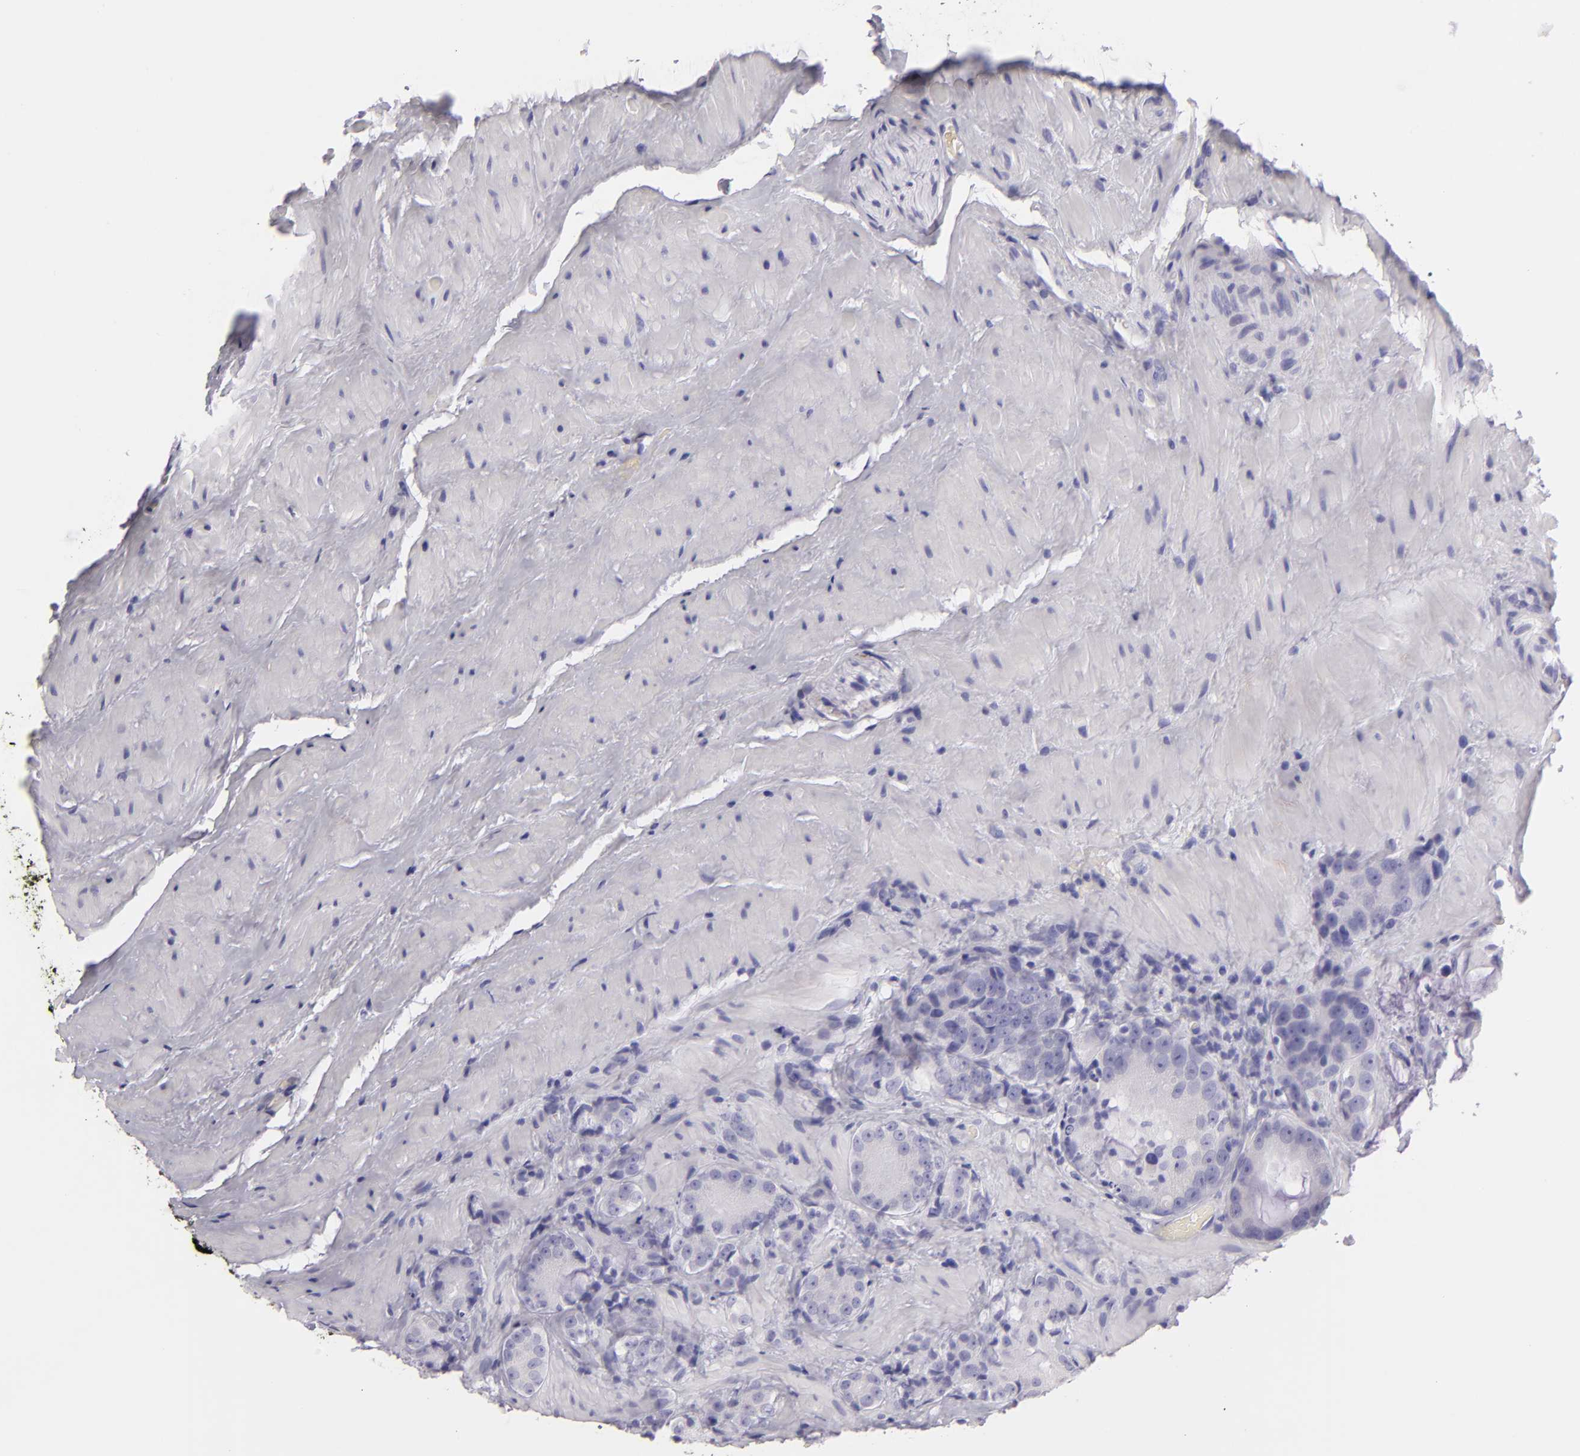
{"staining": {"intensity": "negative", "quantity": "none", "location": "none"}, "tissue": "prostate cancer", "cell_type": "Tumor cells", "image_type": "cancer", "snomed": [{"axis": "morphology", "description": "Adenocarcinoma, High grade"}, {"axis": "topography", "description": "Prostate"}], "caption": "DAB (3,3'-diaminobenzidine) immunohistochemical staining of prostate cancer demonstrates no significant expression in tumor cells.", "gene": "MUC5AC", "patient": {"sex": "male", "age": 70}}